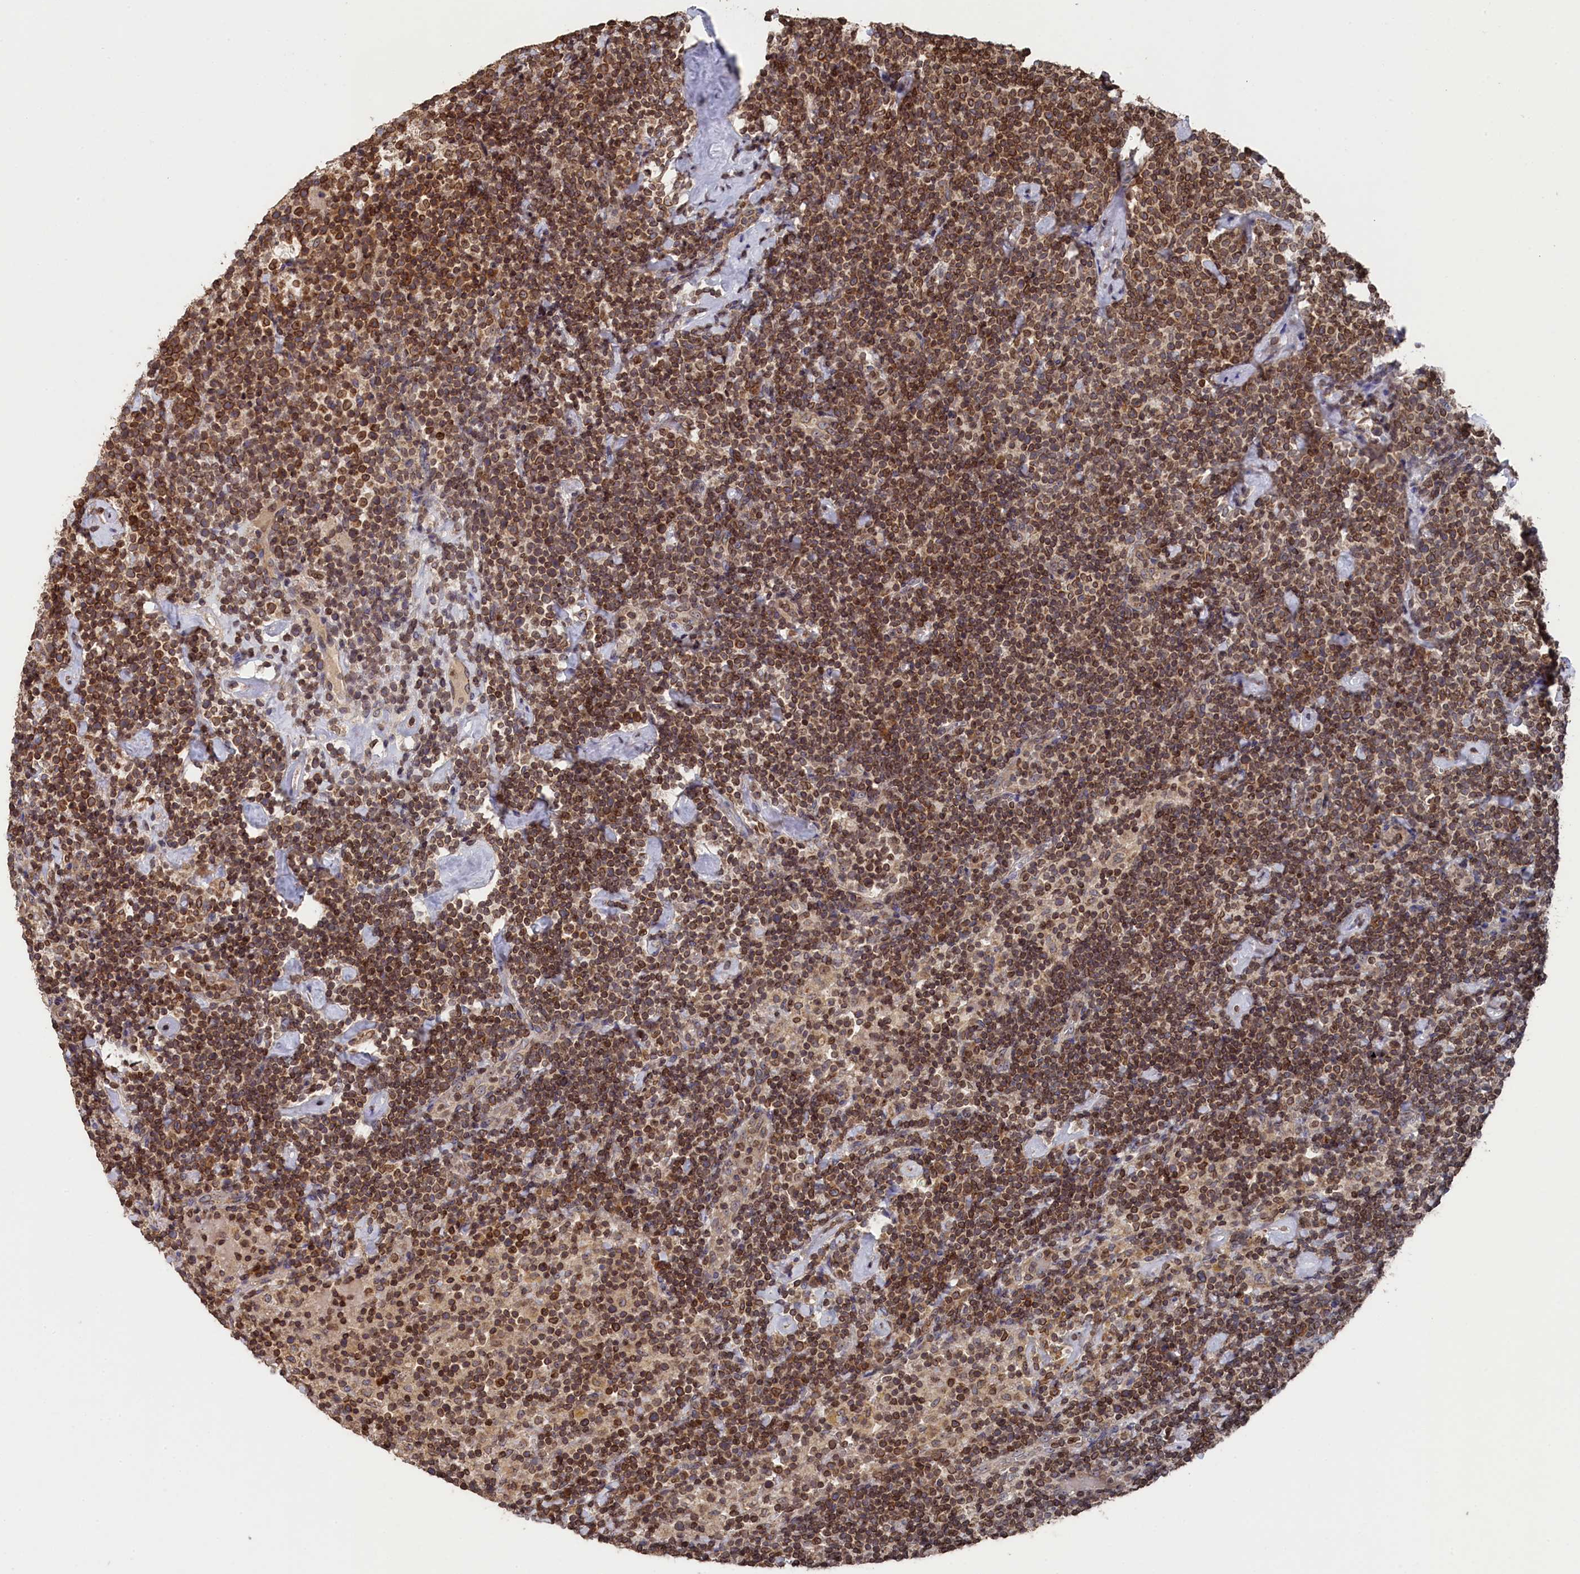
{"staining": {"intensity": "moderate", "quantity": ">75%", "location": "cytoplasmic/membranous,nuclear"}, "tissue": "lymphoma", "cell_type": "Tumor cells", "image_type": "cancer", "snomed": [{"axis": "morphology", "description": "Malignant lymphoma, non-Hodgkin's type, High grade"}, {"axis": "topography", "description": "Lymph node"}], "caption": "Moderate cytoplasmic/membranous and nuclear protein positivity is seen in approximately >75% of tumor cells in lymphoma.", "gene": "ANKEF1", "patient": {"sex": "male", "age": 61}}